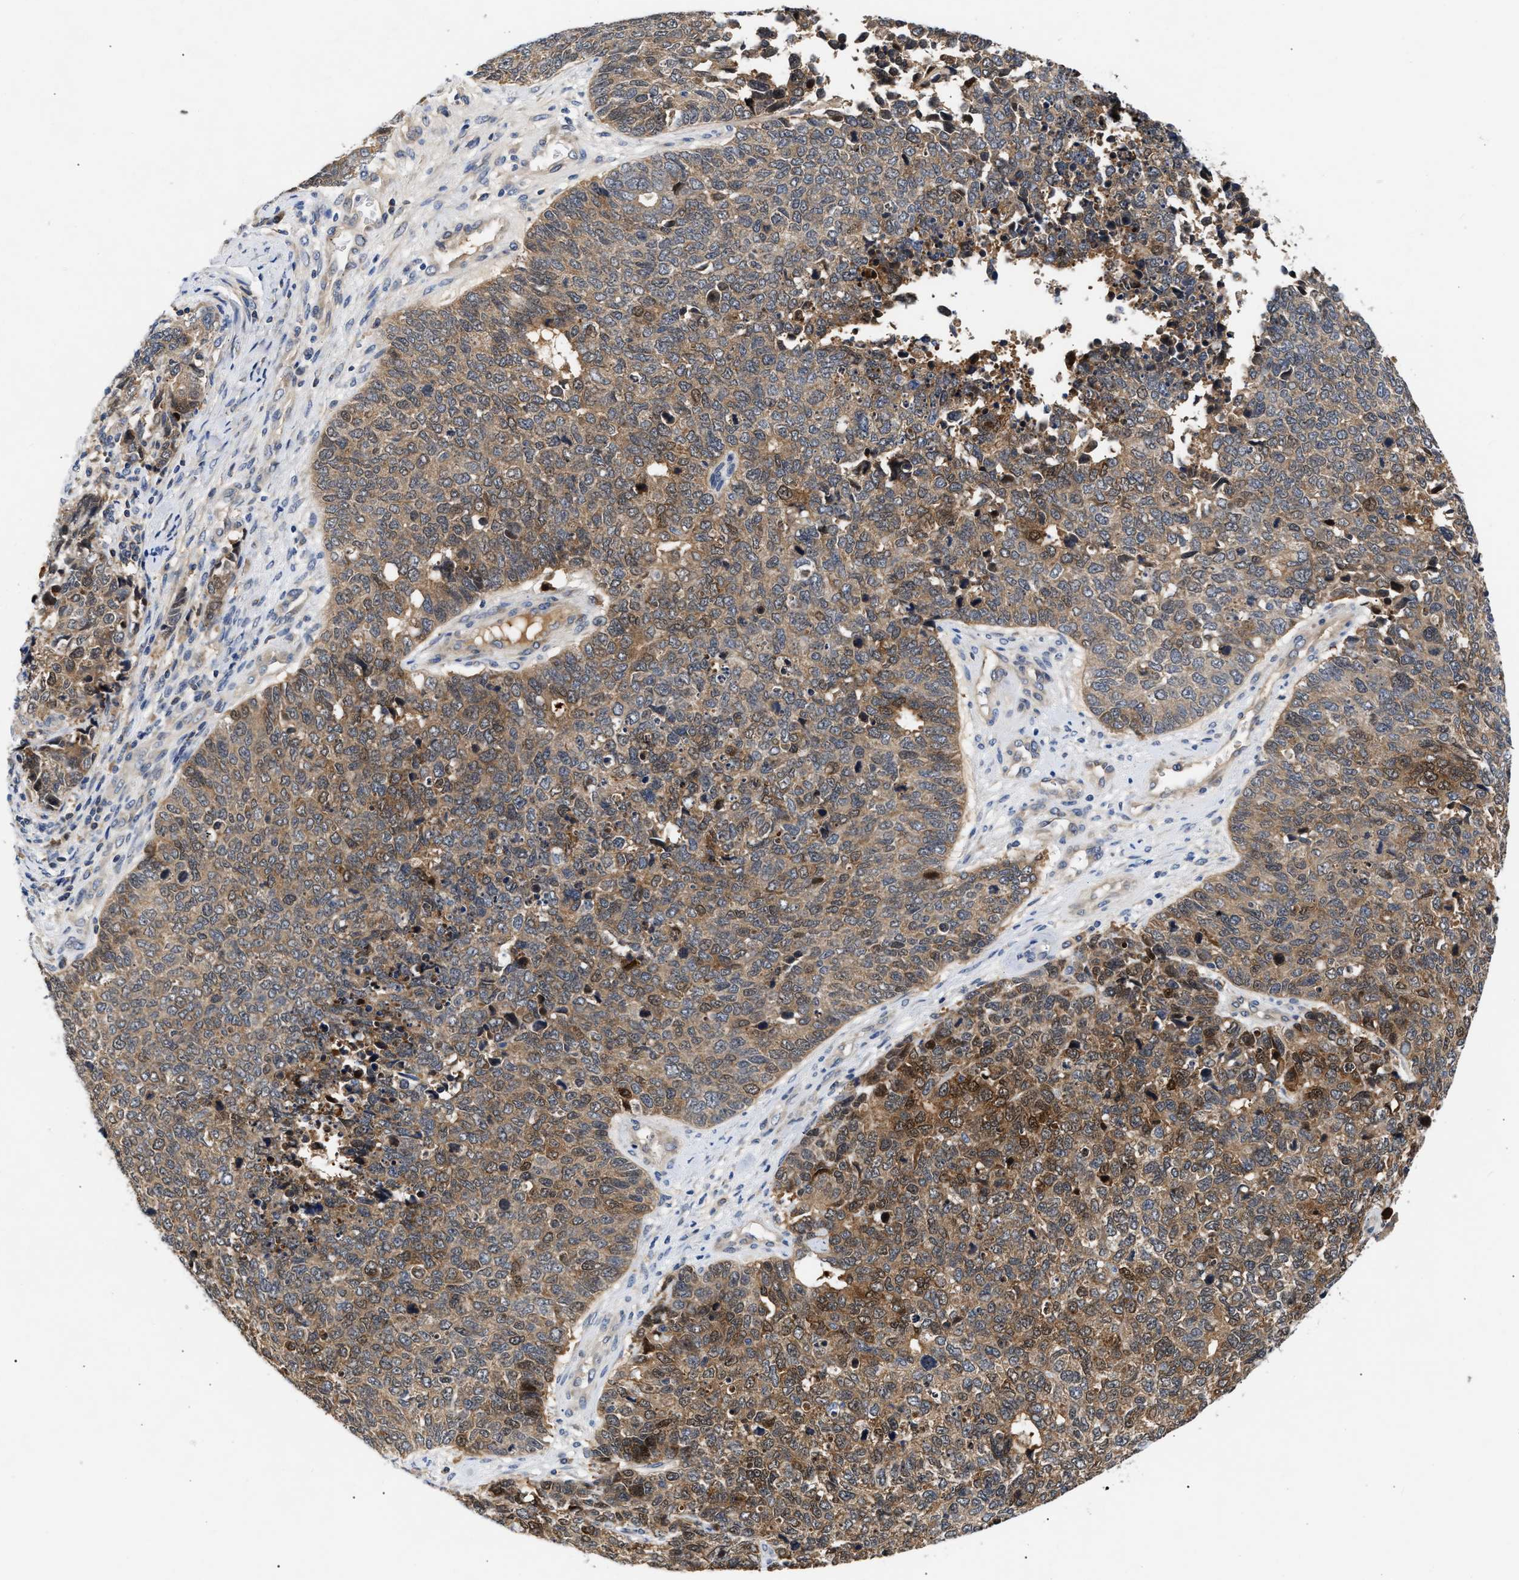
{"staining": {"intensity": "moderate", "quantity": ">75%", "location": "cytoplasmic/membranous"}, "tissue": "cervical cancer", "cell_type": "Tumor cells", "image_type": "cancer", "snomed": [{"axis": "morphology", "description": "Squamous cell carcinoma, NOS"}, {"axis": "topography", "description": "Cervix"}], "caption": "High-magnification brightfield microscopy of cervical squamous cell carcinoma stained with DAB (3,3'-diaminobenzidine) (brown) and counterstained with hematoxylin (blue). tumor cells exhibit moderate cytoplasmic/membranous staining is identified in approximately>75% of cells.", "gene": "CCDC146", "patient": {"sex": "female", "age": 63}}